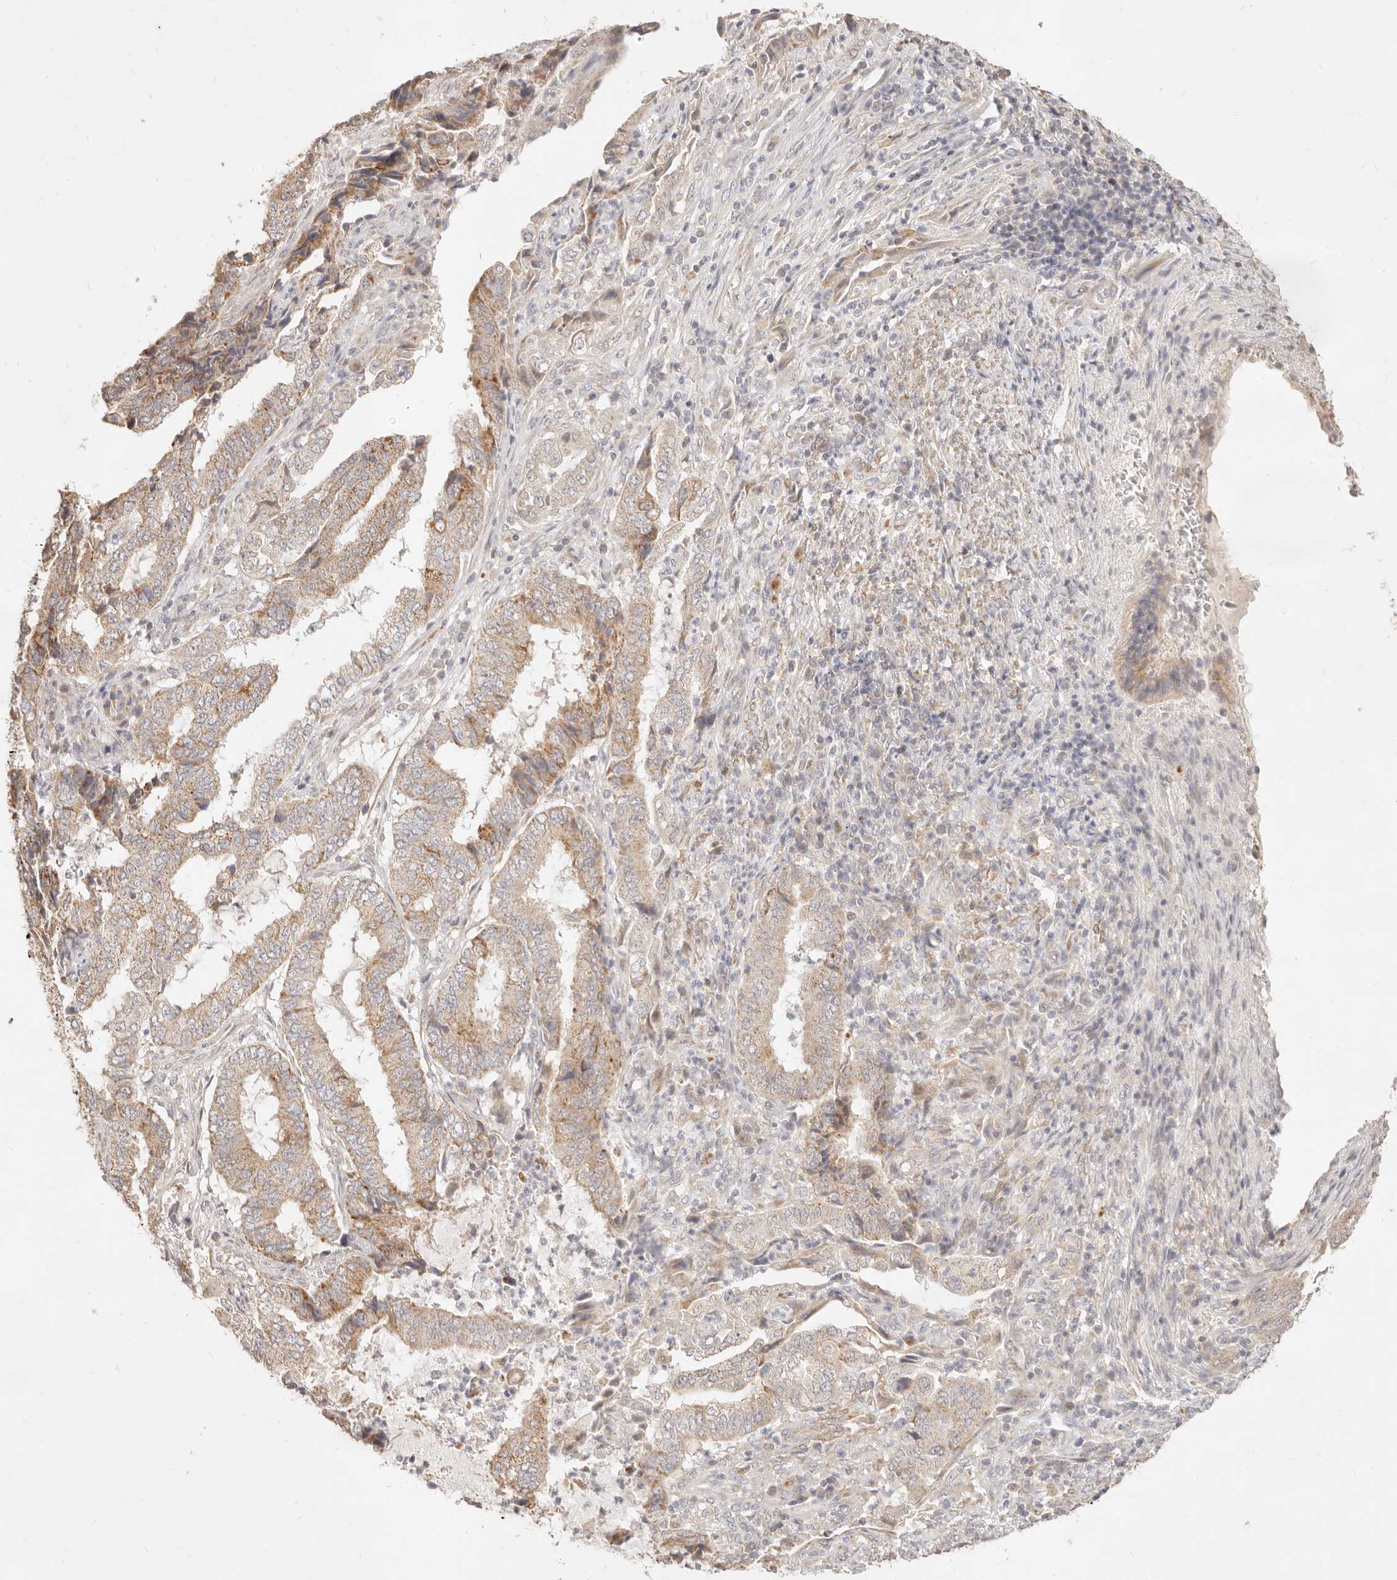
{"staining": {"intensity": "moderate", "quantity": "25%-75%", "location": "cytoplasmic/membranous"}, "tissue": "endometrial cancer", "cell_type": "Tumor cells", "image_type": "cancer", "snomed": [{"axis": "morphology", "description": "Adenocarcinoma, NOS"}, {"axis": "topography", "description": "Endometrium"}], "caption": "Moderate cytoplasmic/membranous staining for a protein is appreciated in about 25%-75% of tumor cells of endometrial cancer (adenocarcinoma) using immunohistochemistry (IHC).", "gene": "RUBCNL", "patient": {"sex": "female", "age": 51}}